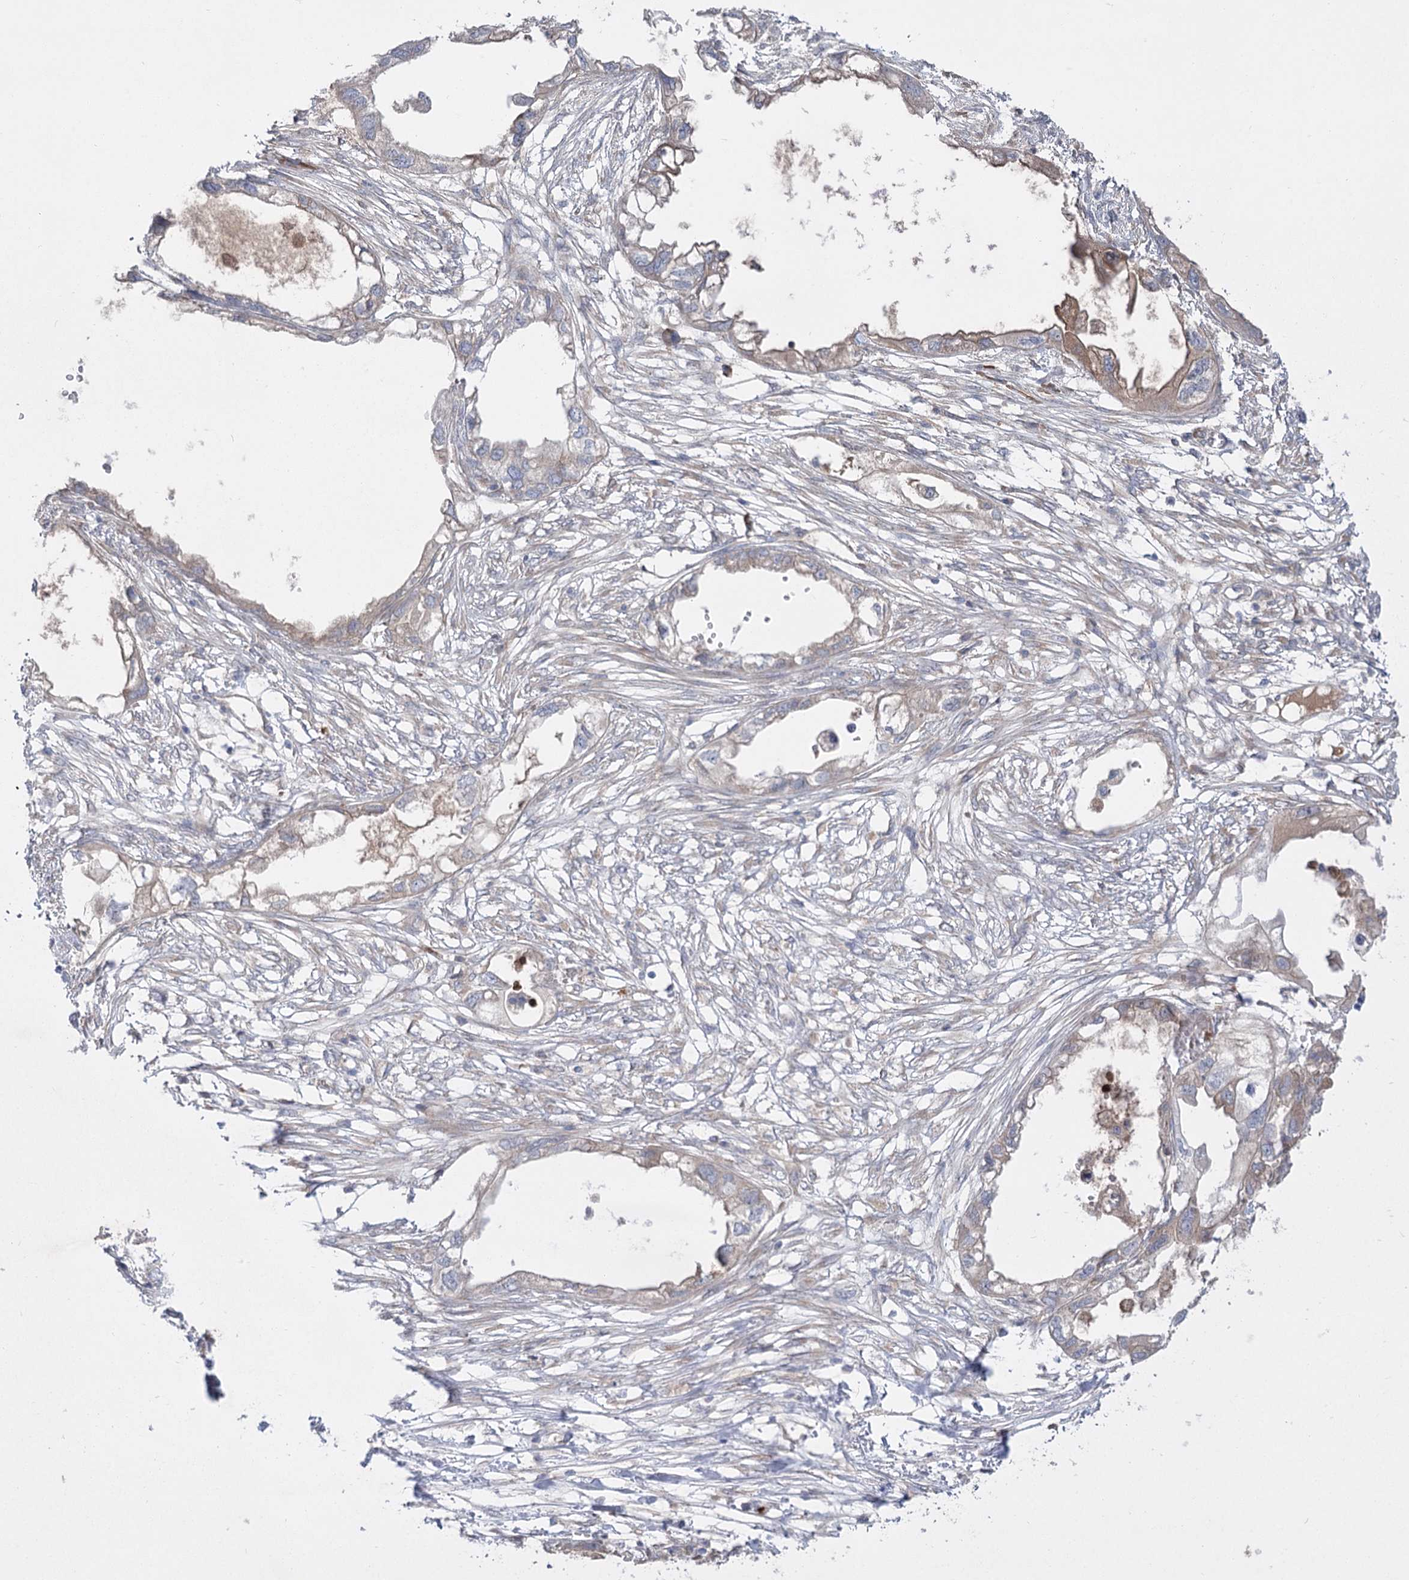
{"staining": {"intensity": "moderate", "quantity": "<25%", "location": "cytoplasmic/membranous"}, "tissue": "endometrial cancer", "cell_type": "Tumor cells", "image_type": "cancer", "snomed": [{"axis": "morphology", "description": "Adenocarcinoma, NOS"}, {"axis": "morphology", "description": "Adenocarcinoma, metastatic, NOS"}, {"axis": "topography", "description": "Adipose tissue"}, {"axis": "topography", "description": "Endometrium"}], "caption": "High-power microscopy captured an IHC photomicrograph of endometrial cancer, revealing moderate cytoplasmic/membranous staining in about <25% of tumor cells.", "gene": "PLEKHA5", "patient": {"sex": "female", "age": 67}}